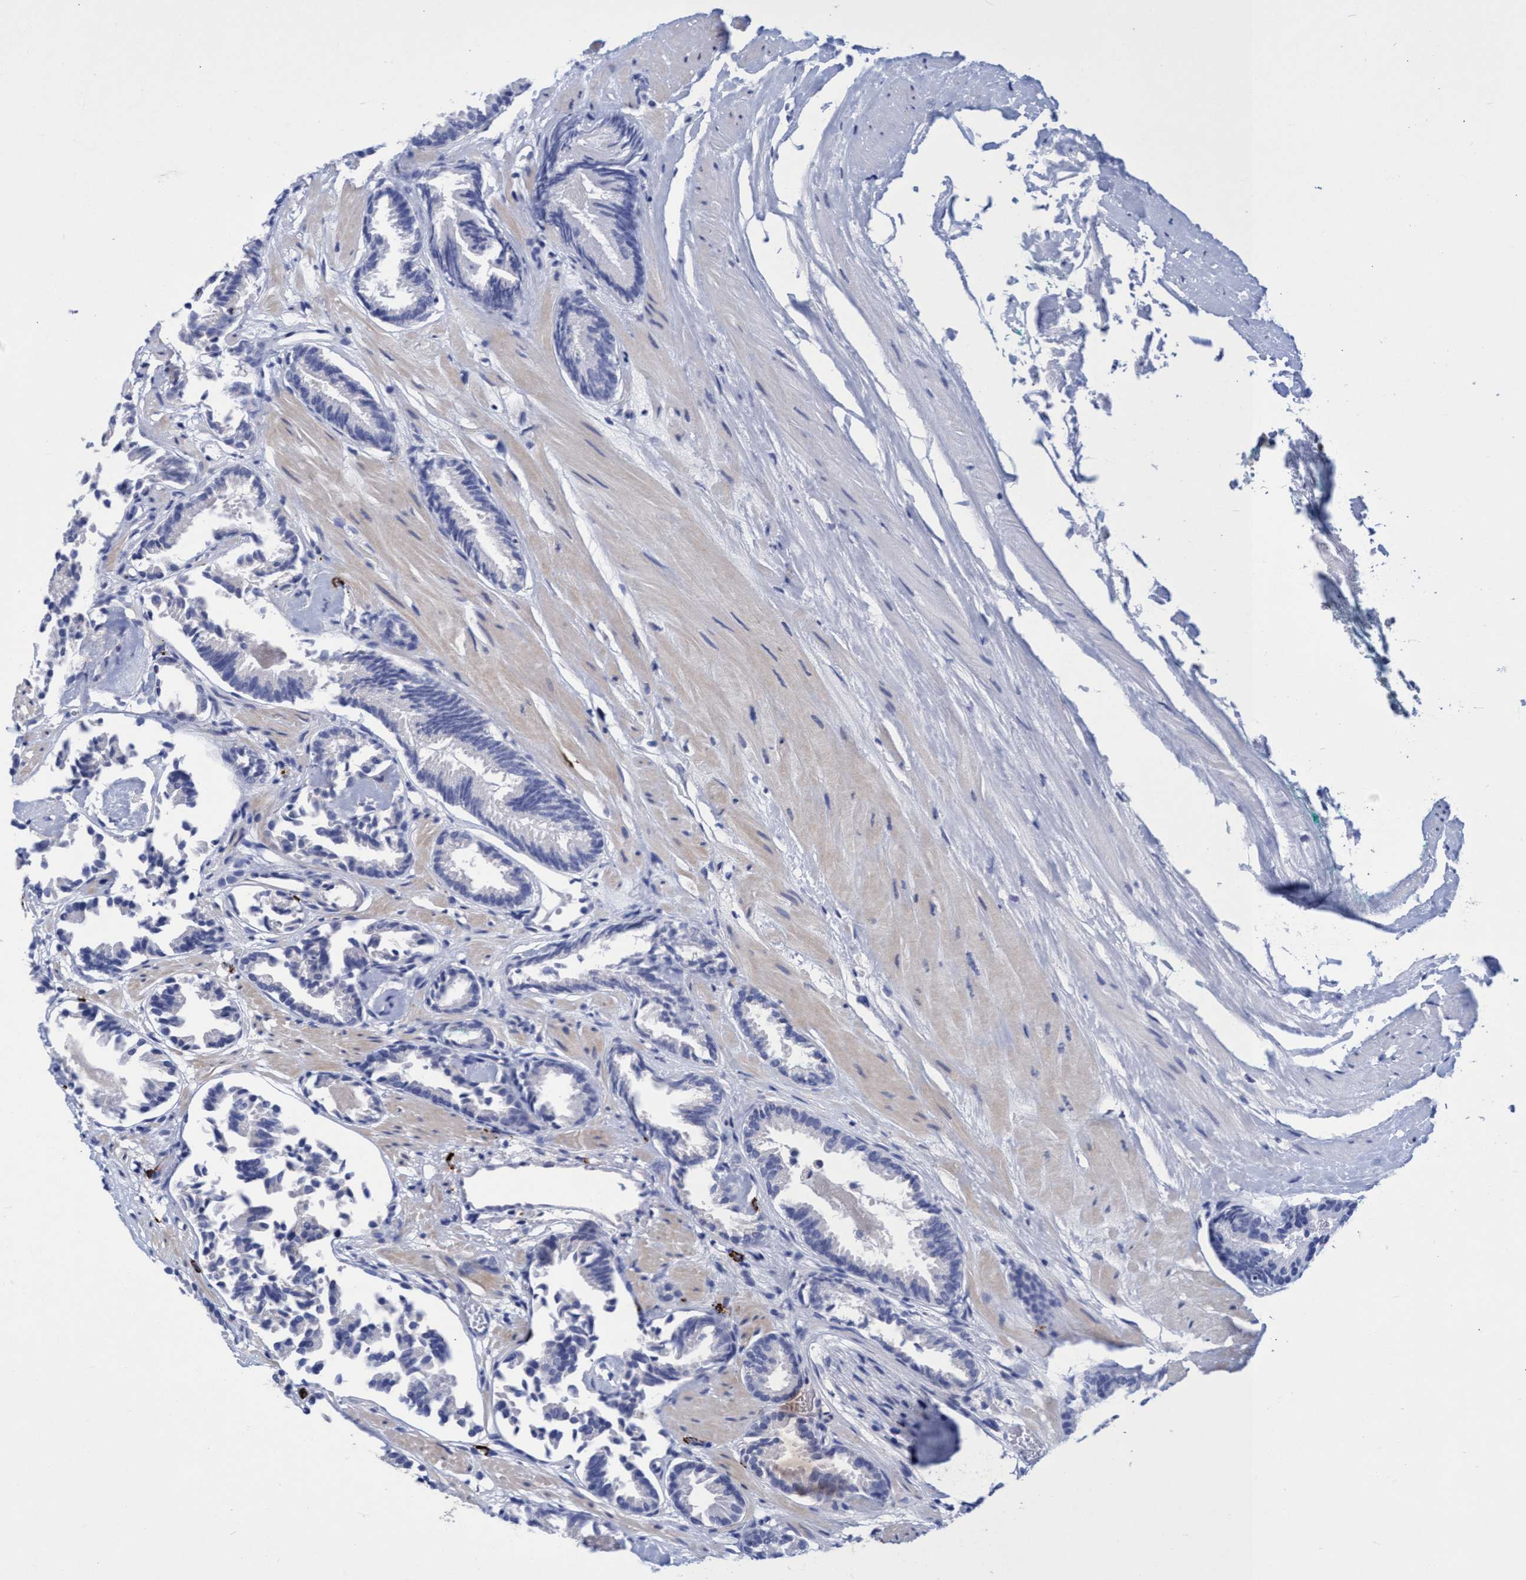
{"staining": {"intensity": "negative", "quantity": "none", "location": "none"}, "tissue": "prostate cancer", "cell_type": "Tumor cells", "image_type": "cancer", "snomed": [{"axis": "morphology", "description": "Adenocarcinoma, Low grade"}, {"axis": "topography", "description": "Prostate"}], "caption": "Immunohistochemical staining of human low-grade adenocarcinoma (prostate) displays no significant staining in tumor cells.", "gene": "PNPO", "patient": {"sex": "male", "age": 51}}